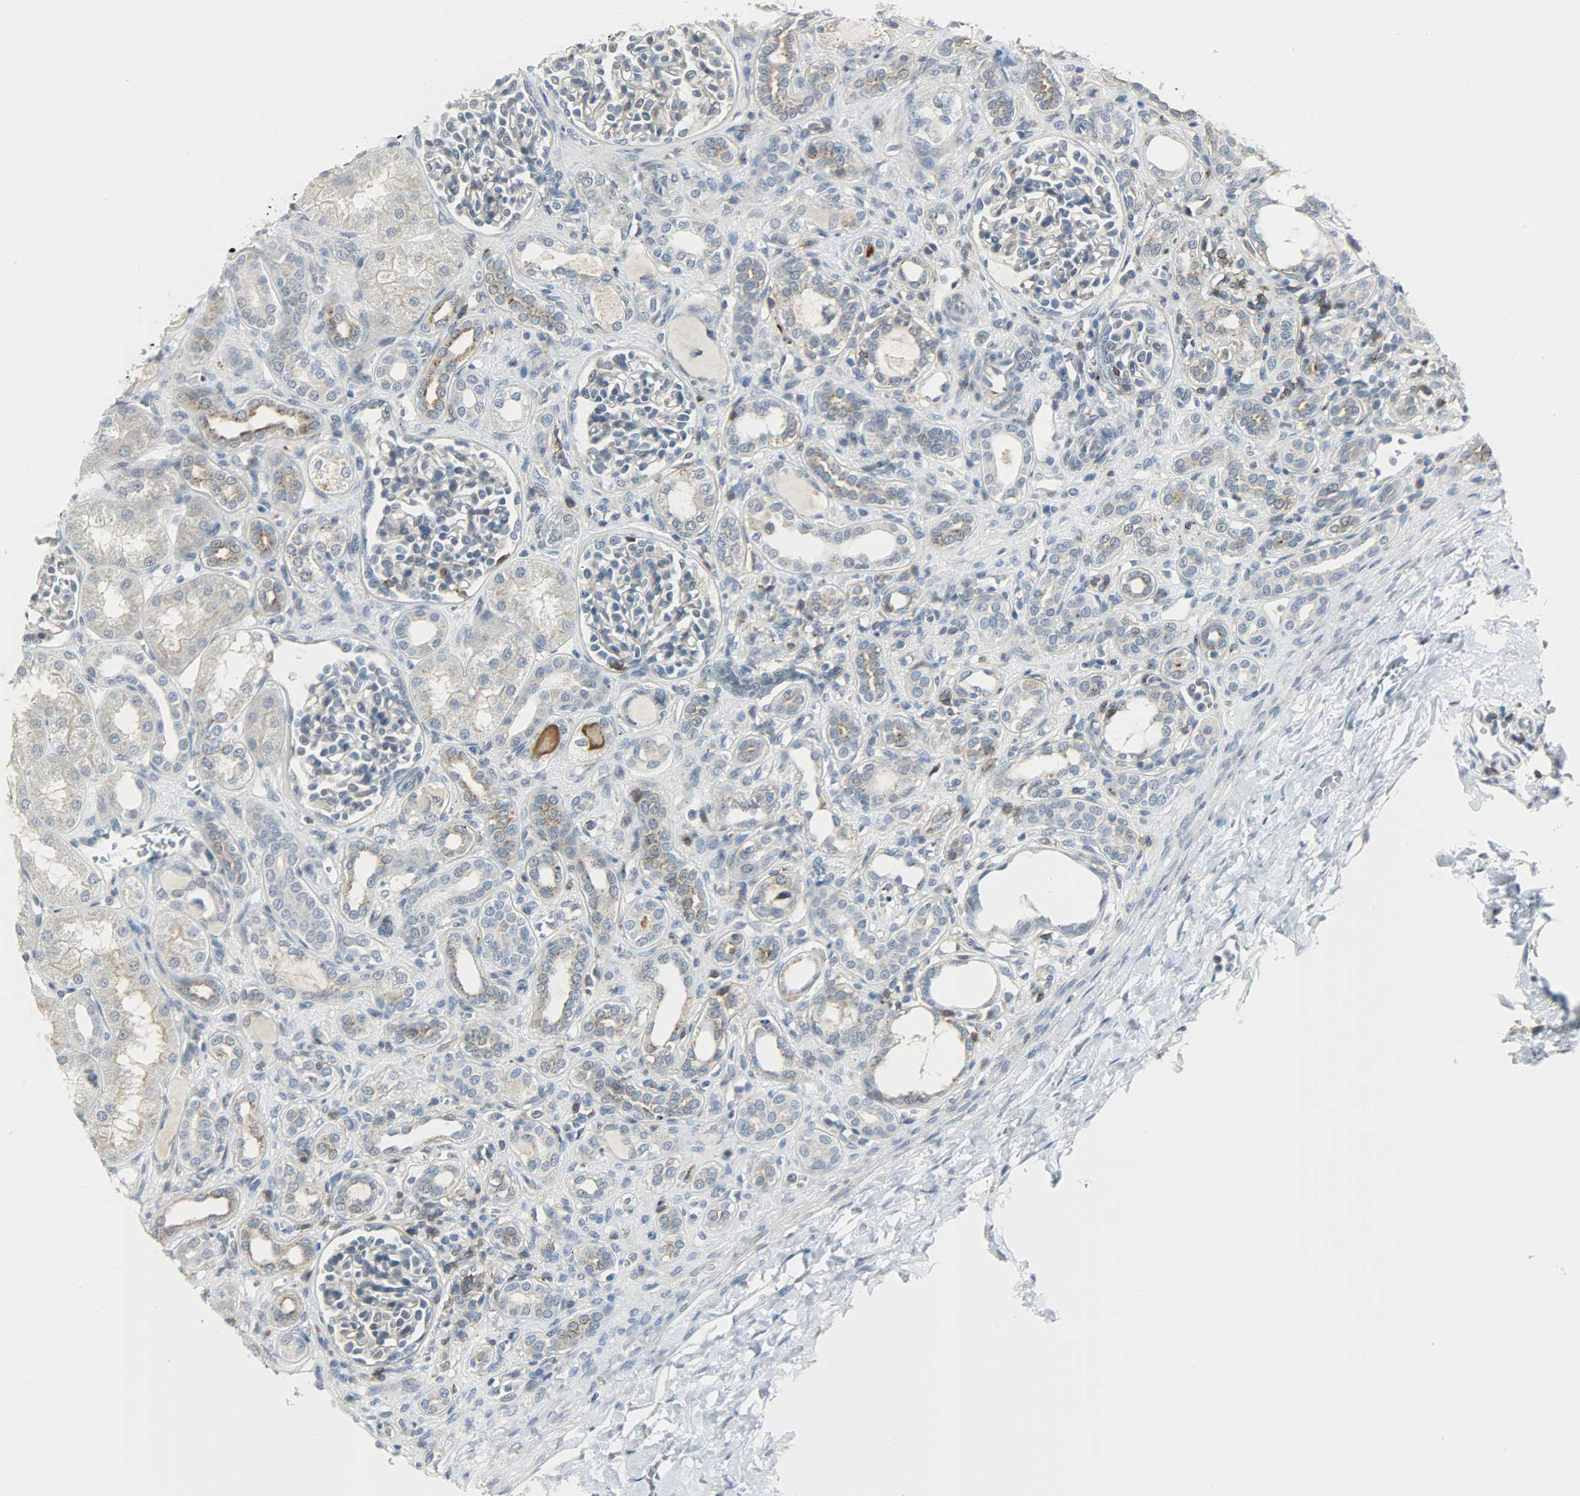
{"staining": {"intensity": "weak", "quantity": "<25%", "location": "cytoplasmic/membranous"}, "tissue": "kidney", "cell_type": "Cells in glomeruli", "image_type": "normal", "snomed": [{"axis": "morphology", "description": "Normal tissue, NOS"}, {"axis": "topography", "description": "Kidney"}], "caption": "This is a photomicrograph of immunohistochemistry (IHC) staining of unremarkable kidney, which shows no expression in cells in glomeruli. (DAB immunohistochemistry (IHC) visualized using brightfield microscopy, high magnification).", "gene": "CD4", "patient": {"sex": "male", "age": 7}}